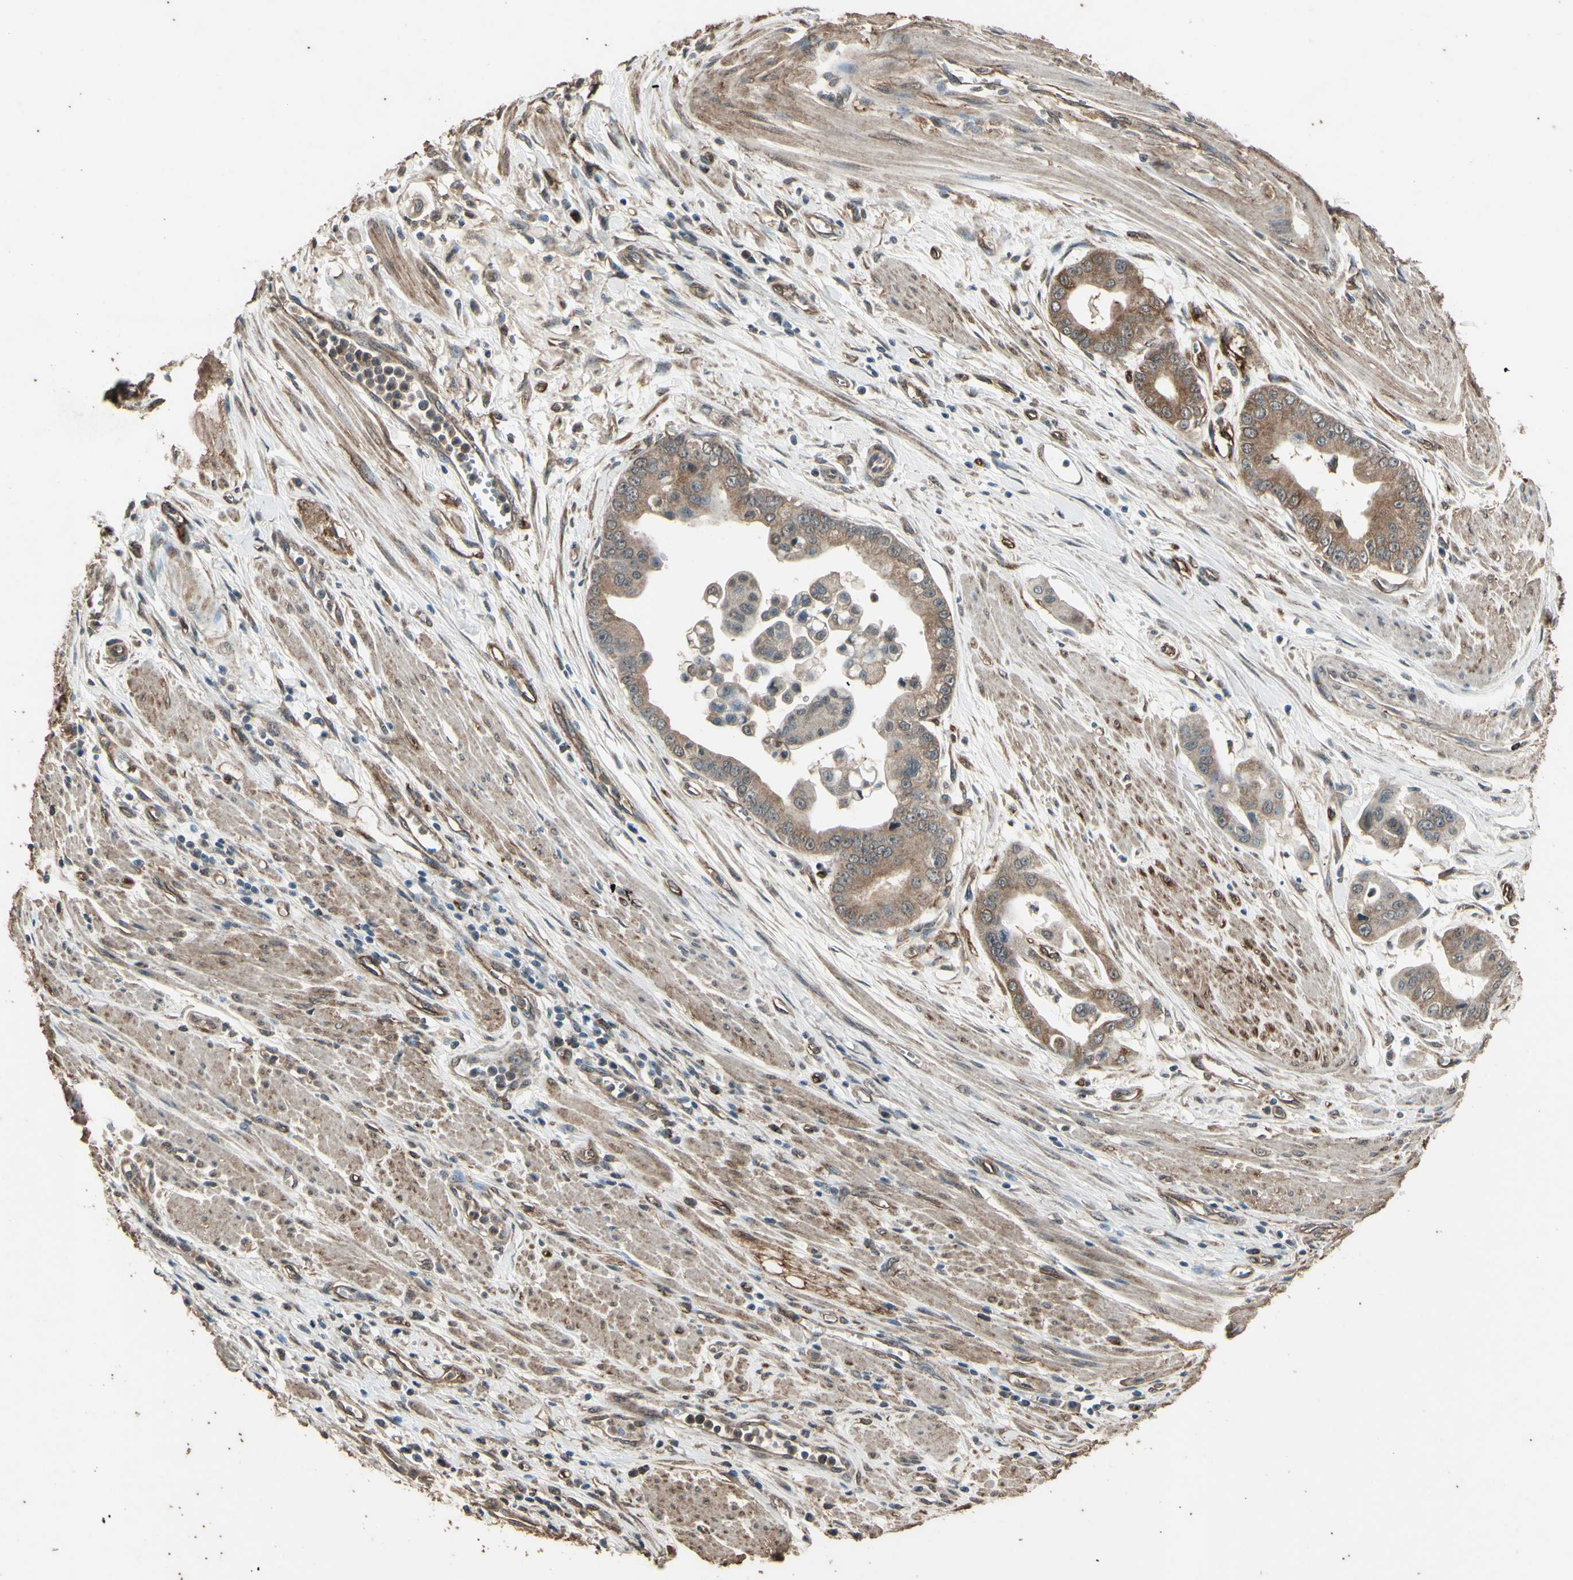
{"staining": {"intensity": "moderate", "quantity": ">75%", "location": "cytoplasmic/membranous"}, "tissue": "pancreatic cancer", "cell_type": "Tumor cells", "image_type": "cancer", "snomed": [{"axis": "morphology", "description": "Adenocarcinoma, NOS"}, {"axis": "topography", "description": "Pancreas"}], "caption": "DAB immunohistochemical staining of human pancreatic cancer (adenocarcinoma) exhibits moderate cytoplasmic/membranous protein expression in approximately >75% of tumor cells. The staining was performed using DAB (3,3'-diaminobenzidine), with brown indicating positive protein expression. Nuclei are stained blue with hematoxylin.", "gene": "TSPO", "patient": {"sex": "female", "age": 75}}